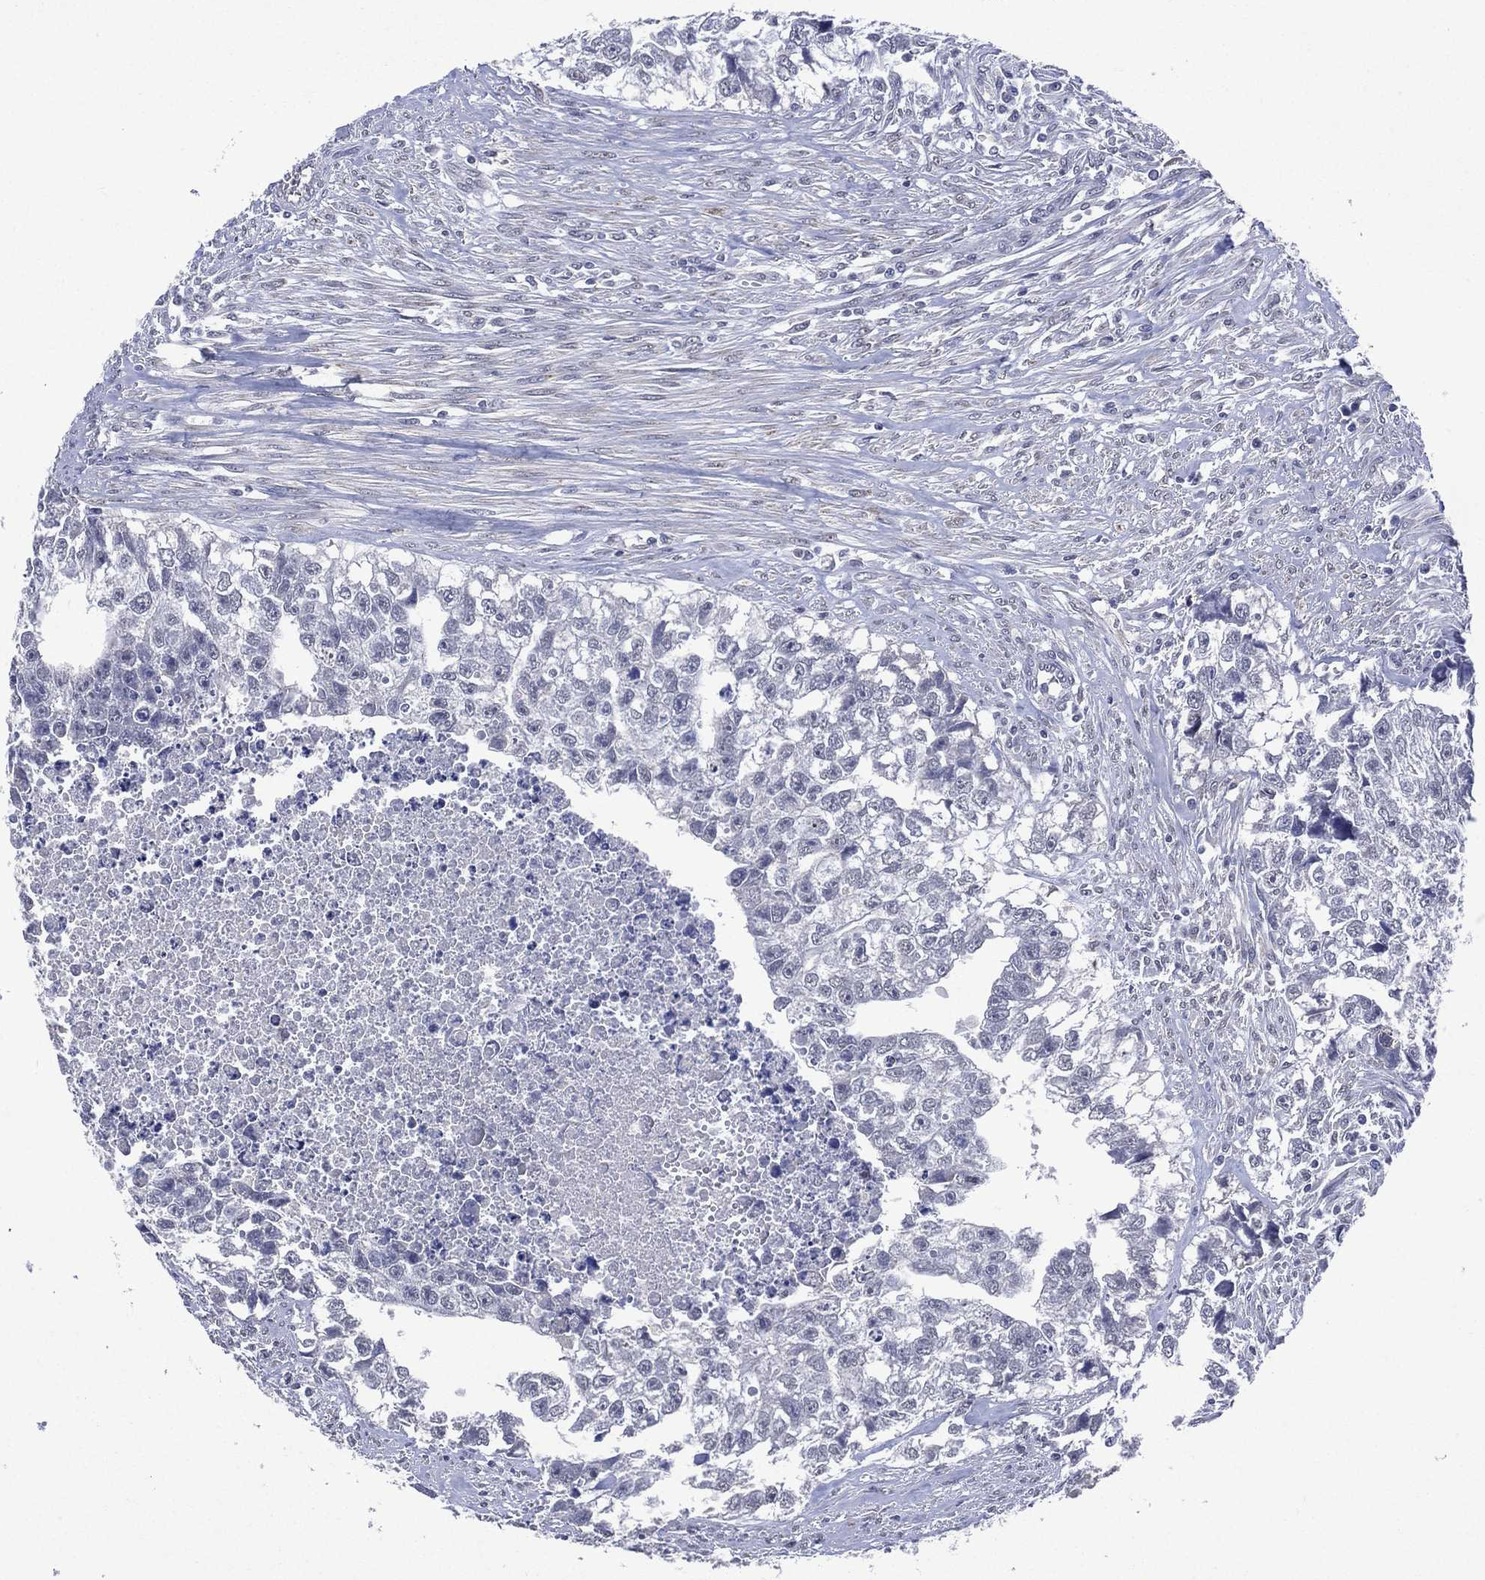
{"staining": {"intensity": "negative", "quantity": "none", "location": "none"}, "tissue": "testis cancer", "cell_type": "Tumor cells", "image_type": "cancer", "snomed": [{"axis": "morphology", "description": "Carcinoma, Embryonal, NOS"}, {"axis": "morphology", "description": "Teratoma, malignant, NOS"}, {"axis": "topography", "description": "Testis"}], "caption": "DAB immunohistochemical staining of embryonal carcinoma (testis) exhibits no significant expression in tumor cells.", "gene": "ASB10", "patient": {"sex": "male", "age": 44}}